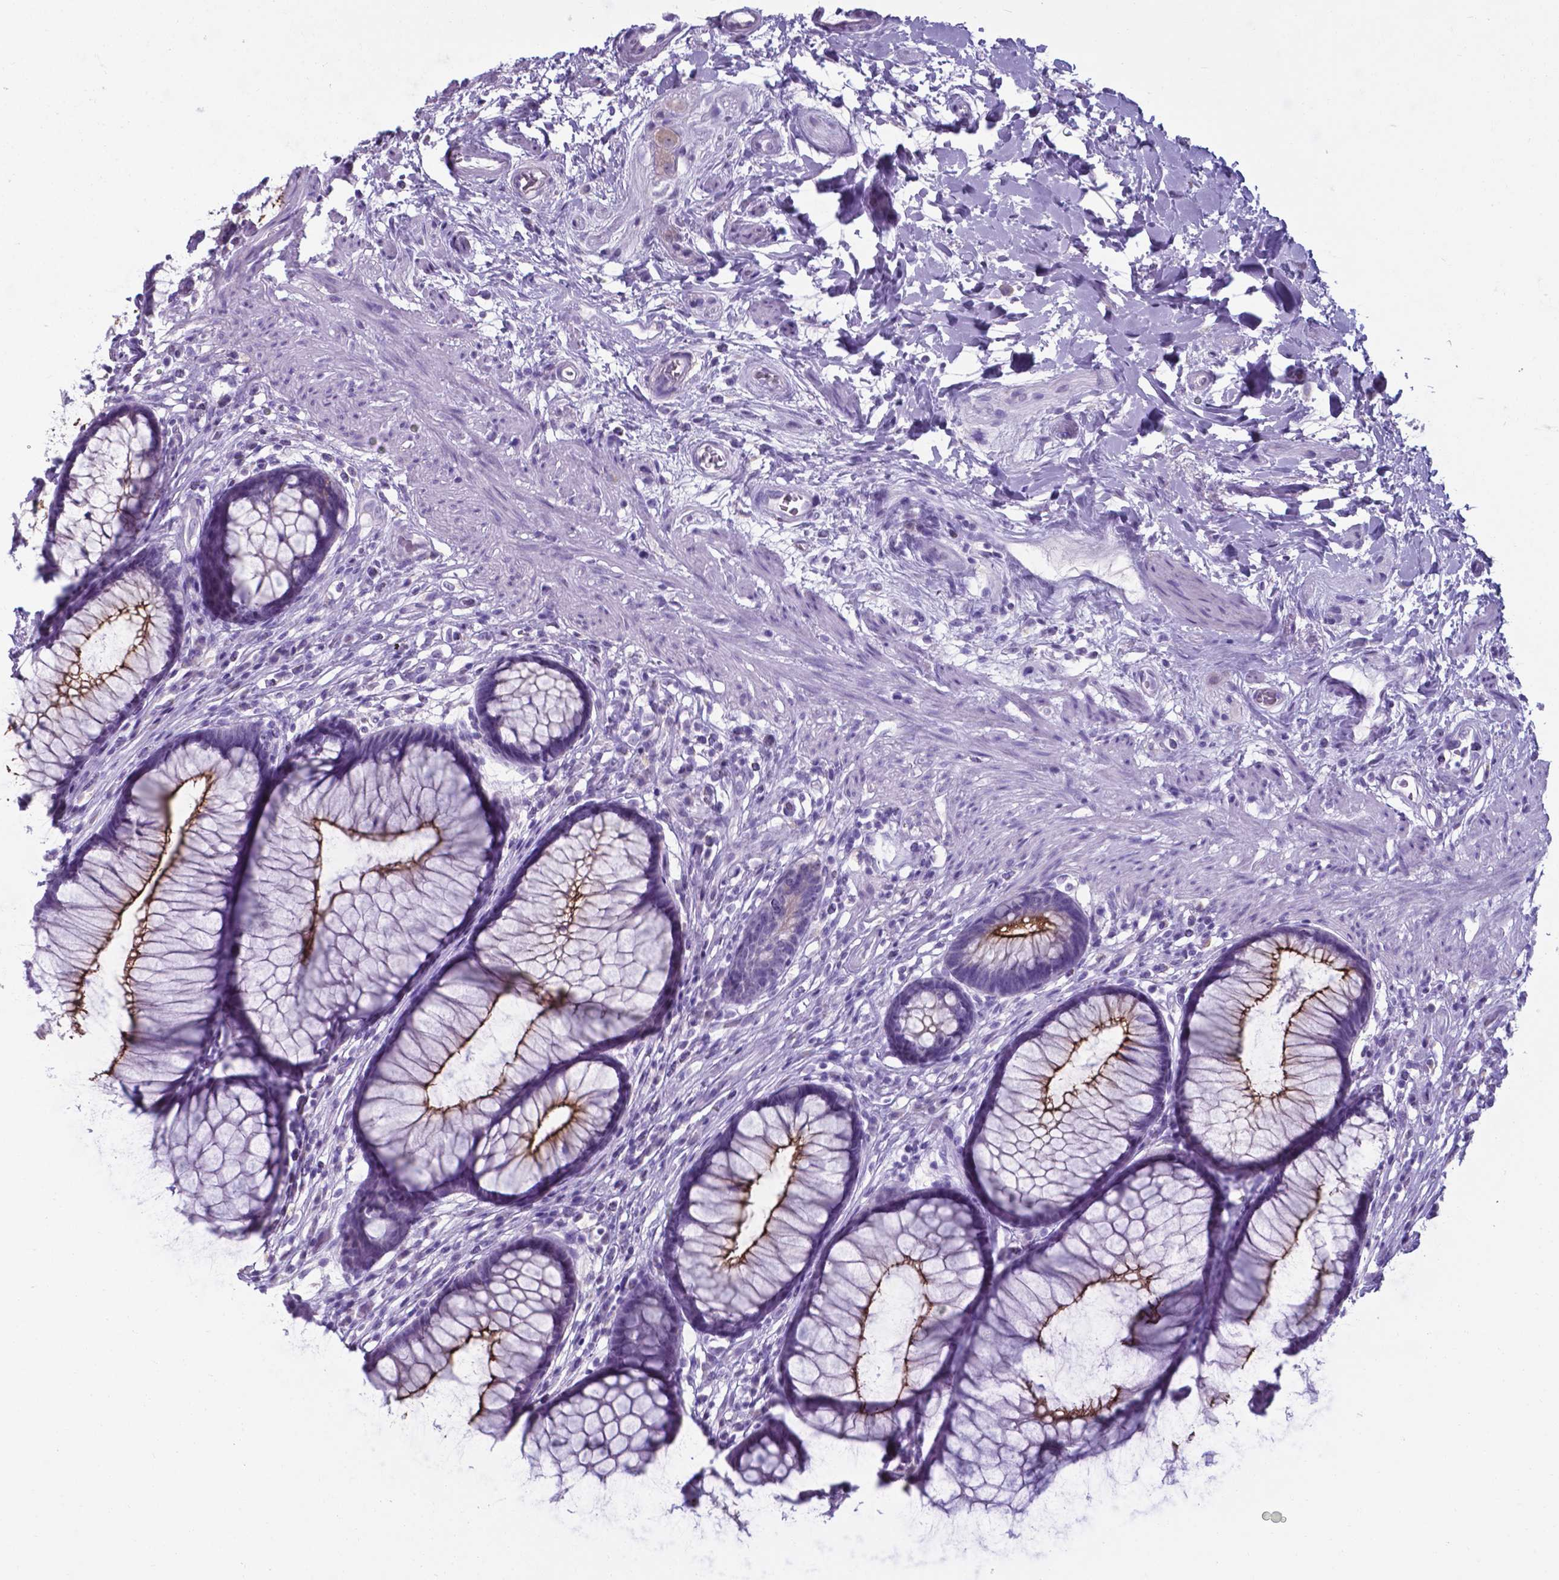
{"staining": {"intensity": "strong", "quantity": ">75%", "location": "cytoplasmic/membranous"}, "tissue": "rectum", "cell_type": "Glandular cells", "image_type": "normal", "snomed": [{"axis": "morphology", "description": "Normal tissue, NOS"}, {"axis": "topography", "description": "Smooth muscle"}, {"axis": "topography", "description": "Rectum"}], "caption": "Glandular cells reveal strong cytoplasmic/membranous expression in about >75% of cells in benign rectum. (DAB (3,3'-diaminobenzidine) IHC with brightfield microscopy, high magnification).", "gene": "AP5B1", "patient": {"sex": "male", "age": 53}}